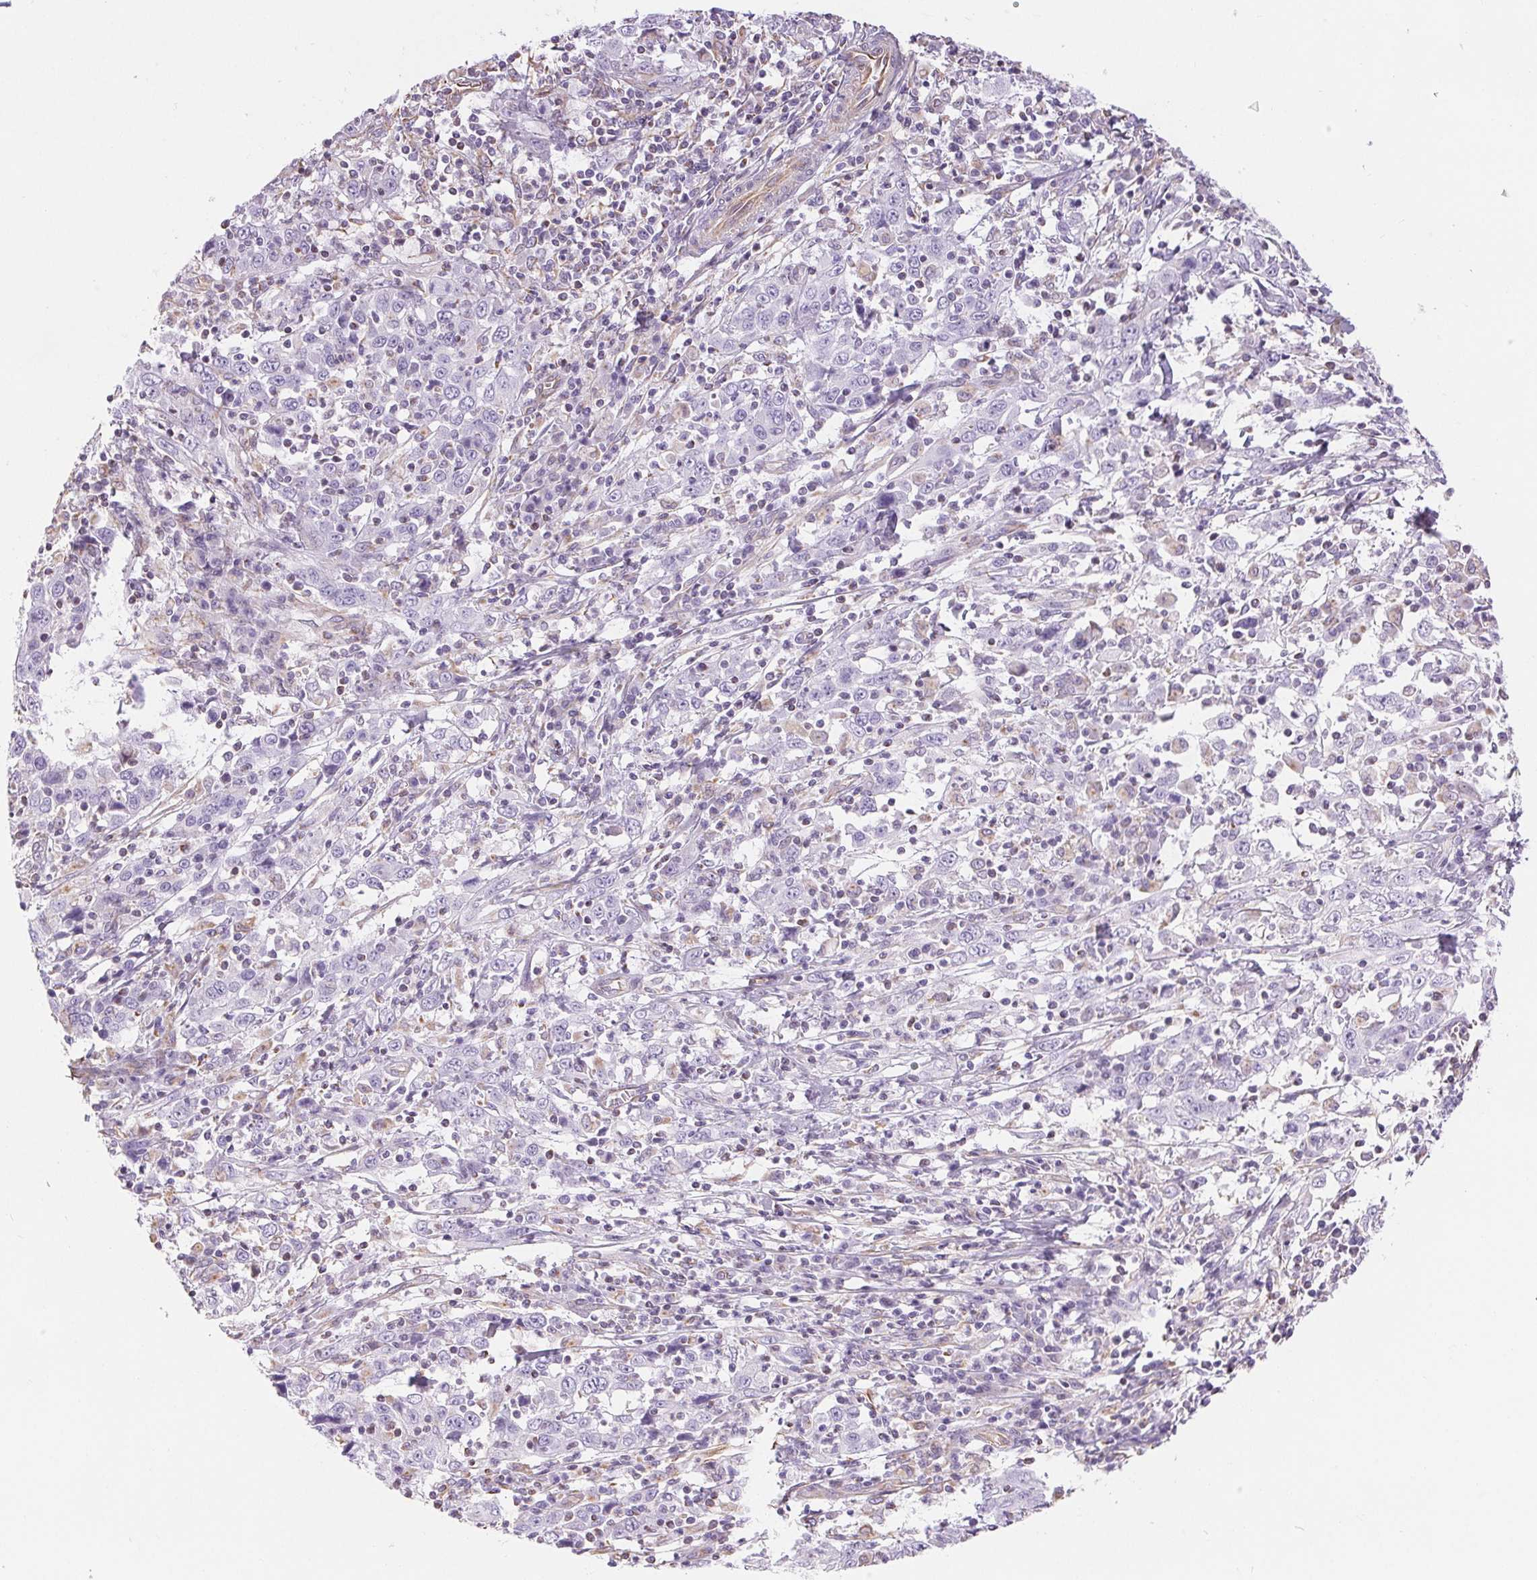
{"staining": {"intensity": "negative", "quantity": "none", "location": "none"}, "tissue": "cervical cancer", "cell_type": "Tumor cells", "image_type": "cancer", "snomed": [{"axis": "morphology", "description": "Squamous cell carcinoma, NOS"}, {"axis": "topography", "description": "Cervix"}], "caption": "Tumor cells show no significant protein positivity in cervical squamous cell carcinoma.", "gene": "GFAP", "patient": {"sex": "female", "age": 46}}